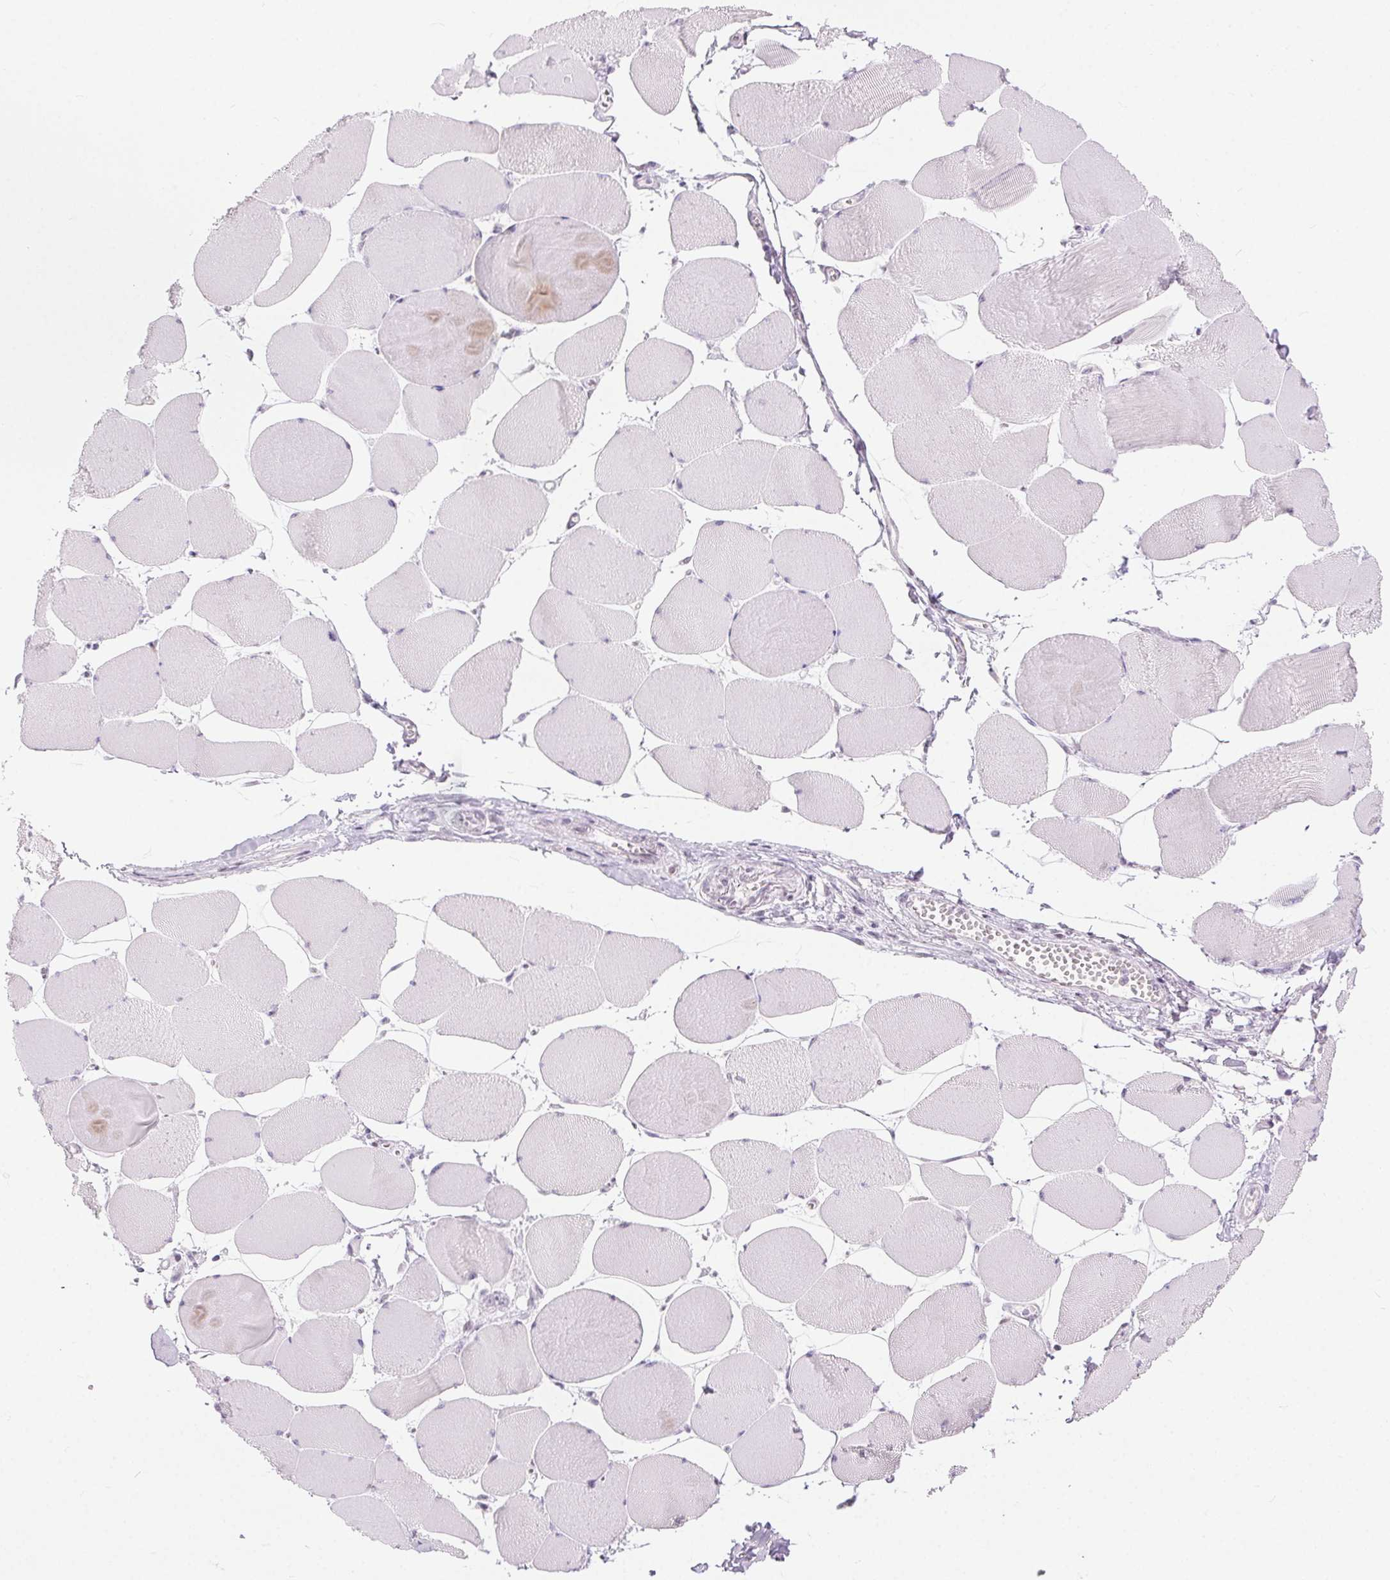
{"staining": {"intensity": "negative", "quantity": "none", "location": "none"}, "tissue": "skeletal muscle", "cell_type": "Myocytes", "image_type": "normal", "snomed": [{"axis": "morphology", "description": "Normal tissue, NOS"}, {"axis": "topography", "description": "Skeletal muscle"}], "caption": "A high-resolution photomicrograph shows immunohistochemistry (IHC) staining of unremarkable skeletal muscle, which displays no significant expression in myocytes. (Stains: DAB immunohistochemistry (IHC) with hematoxylin counter stain, Microscopy: brightfield microscopy at high magnification).", "gene": "BEND2", "patient": {"sex": "female", "age": 75}}